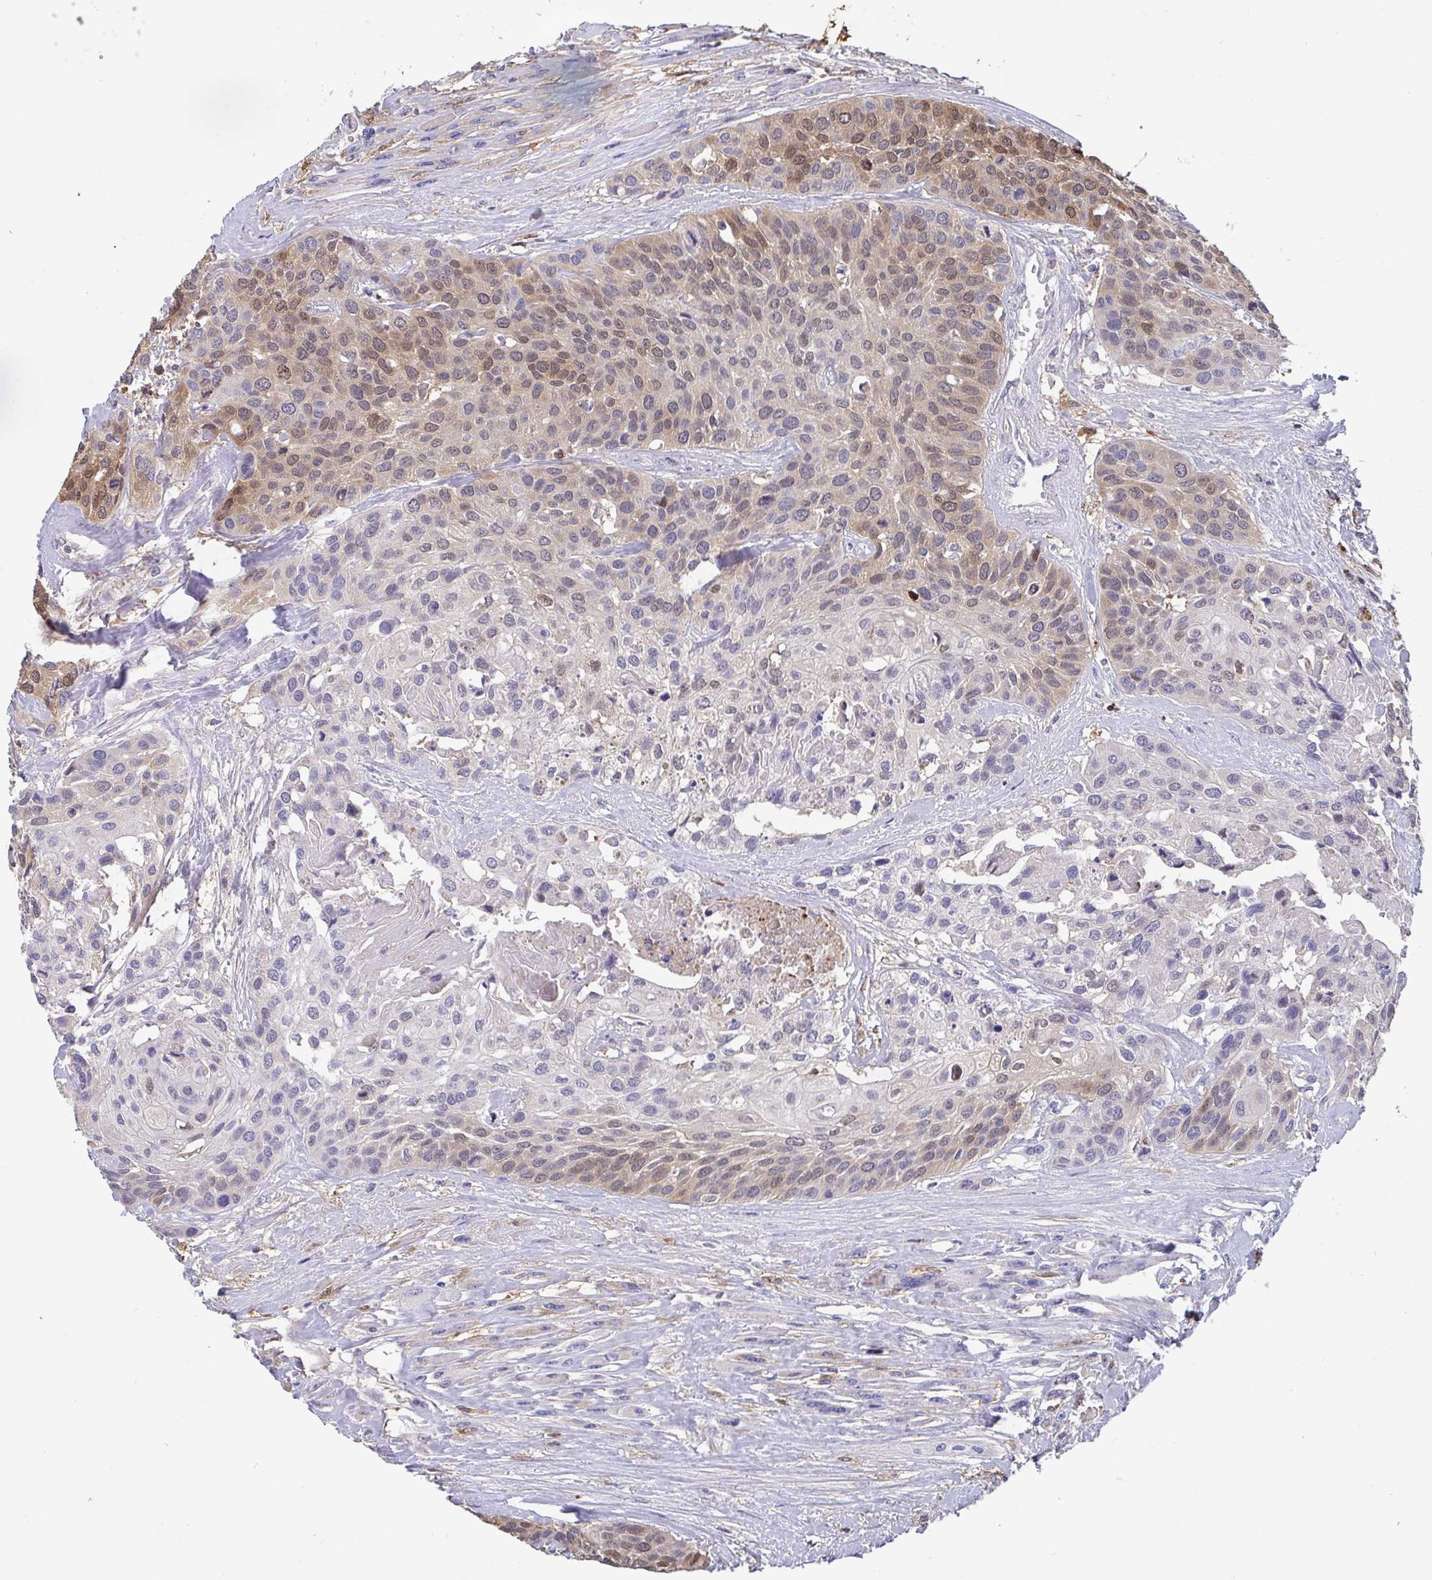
{"staining": {"intensity": "weak", "quantity": "25%-75%", "location": "cytoplasmic/membranous,nuclear"}, "tissue": "head and neck cancer", "cell_type": "Tumor cells", "image_type": "cancer", "snomed": [{"axis": "morphology", "description": "Squamous cell carcinoma, NOS"}, {"axis": "topography", "description": "Head-Neck"}], "caption": "A brown stain shows weak cytoplasmic/membranous and nuclear staining of a protein in human head and neck squamous cell carcinoma tumor cells. Nuclei are stained in blue.", "gene": "IDH1", "patient": {"sex": "female", "age": 50}}